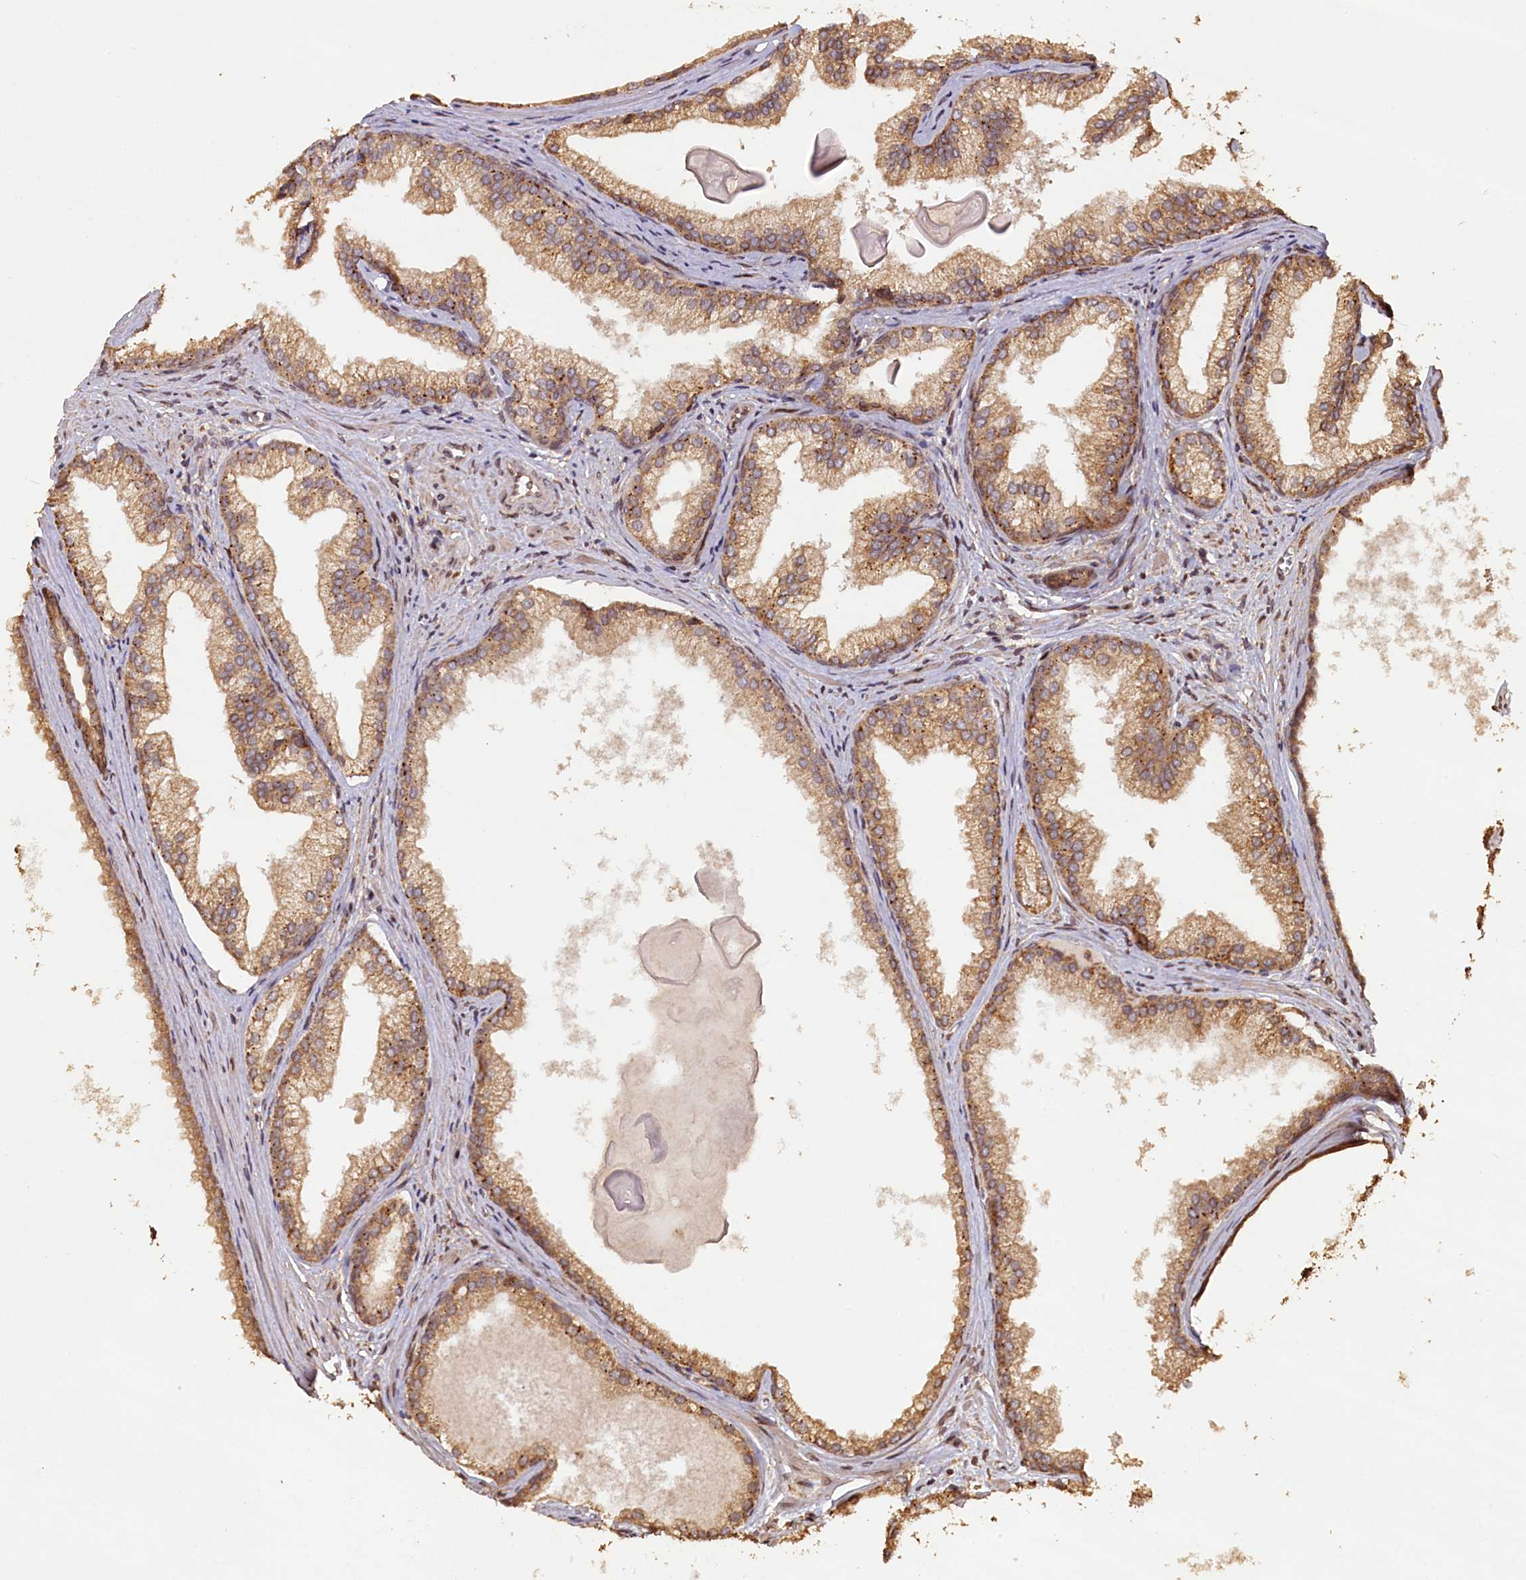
{"staining": {"intensity": "moderate", "quantity": ">75%", "location": "cytoplasmic/membranous"}, "tissue": "prostate cancer", "cell_type": "Tumor cells", "image_type": "cancer", "snomed": [{"axis": "morphology", "description": "Adenocarcinoma, Low grade"}, {"axis": "topography", "description": "Prostate"}], "caption": "High-power microscopy captured an immunohistochemistry histopathology image of prostate cancer, revealing moderate cytoplasmic/membranous staining in about >75% of tumor cells. (Stains: DAB (3,3'-diaminobenzidine) in brown, nuclei in blue, Microscopy: brightfield microscopy at high magnification).", "gene": "SLC38A7", "patient": {"sex": "male", "age": 54}}